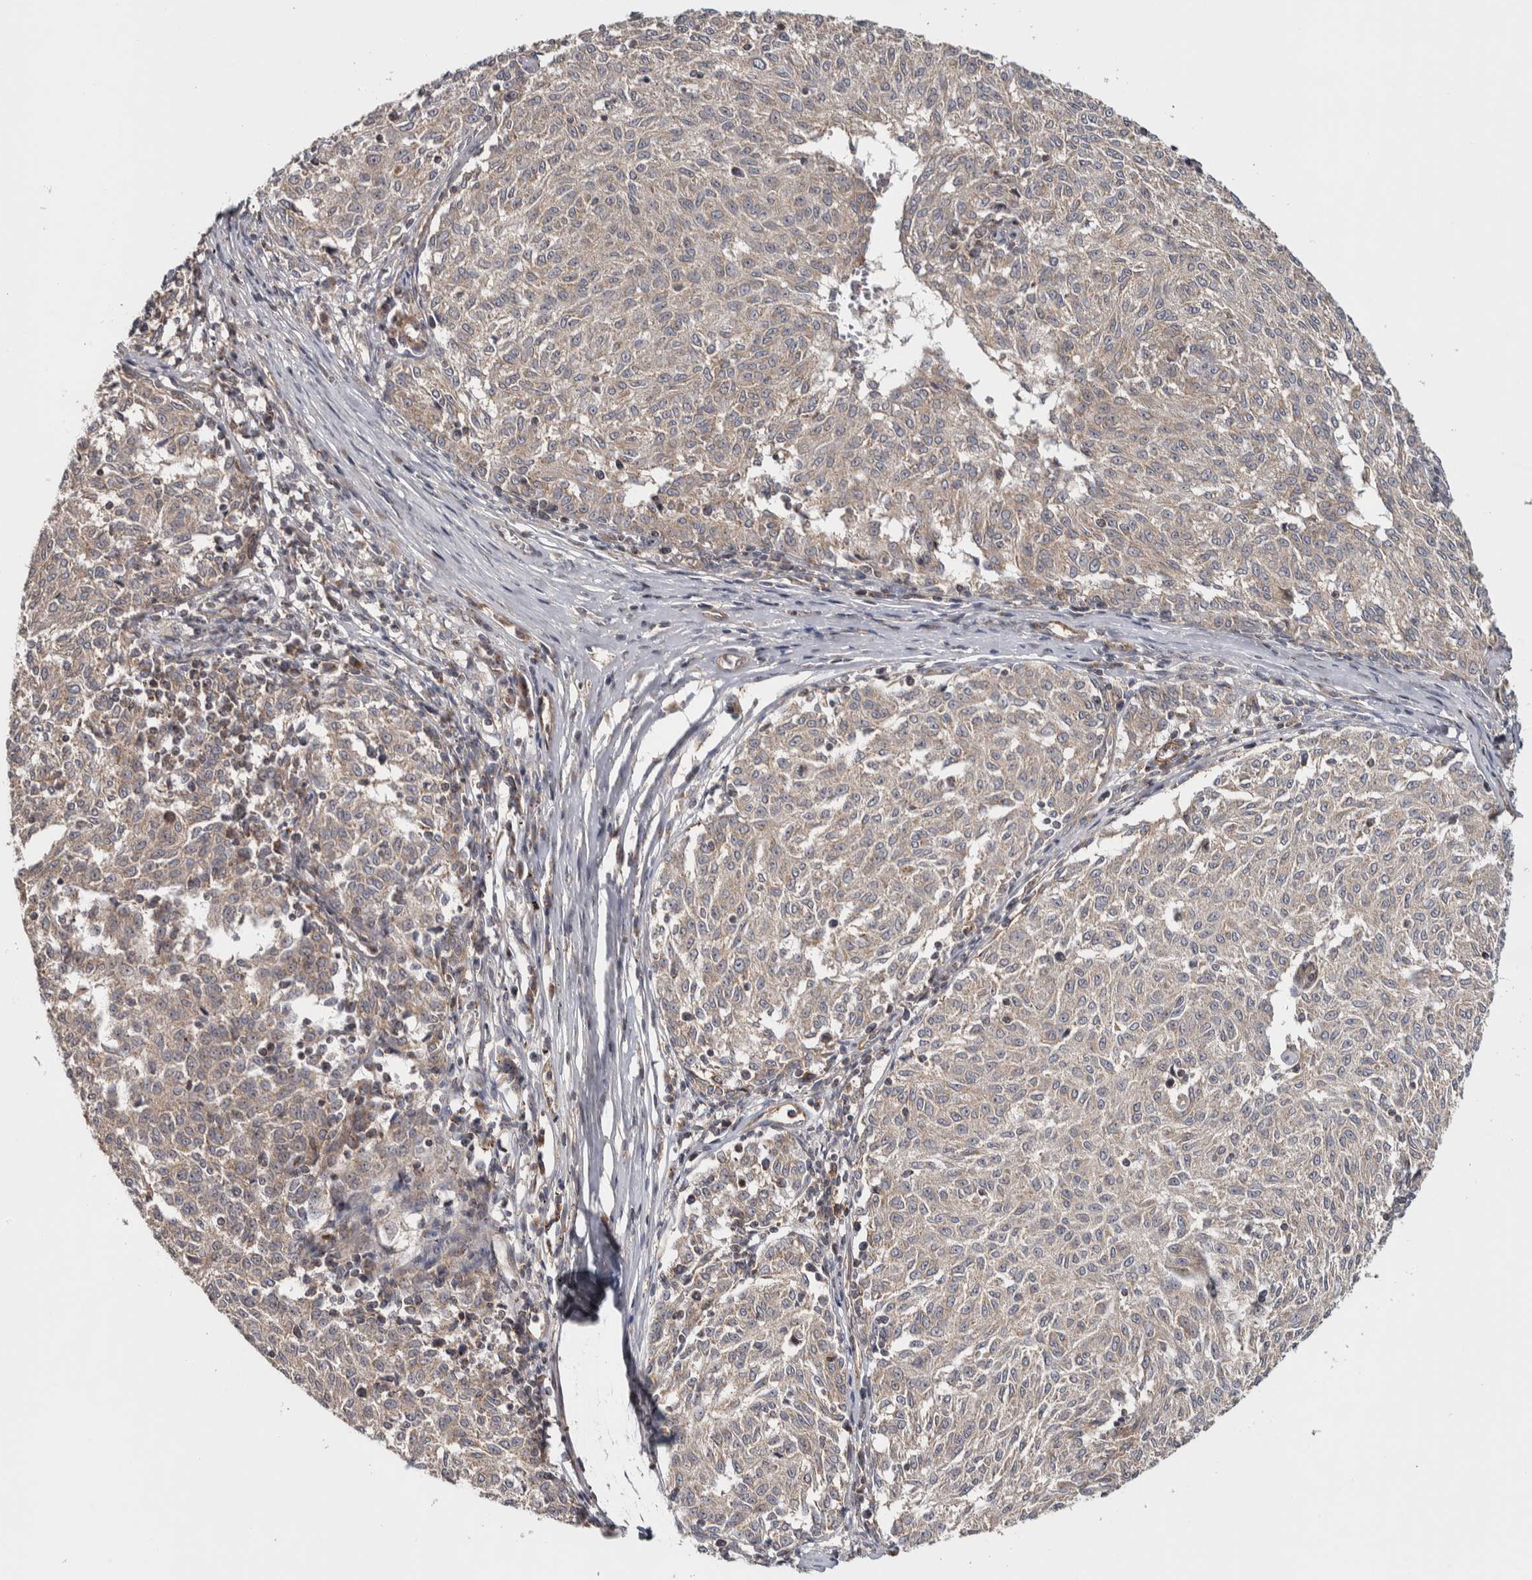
{"staining": {"intensity": "negative", "quantity": "none", "location": "none"}, "tissue": "melanoma", "cell_type": "Tumor cells", "image_type": "cancer", "snomed": [{"axis": "morphology", "description": "Malignant melanoma, NOS"}, {"axis": "topography", "description": "Skin"}], "caption": "Tumor cells are negative for brown protein staining in malignant melanoma.", "gene": "CHMP4C", "patient": {"sex": "female", "age": 72}}